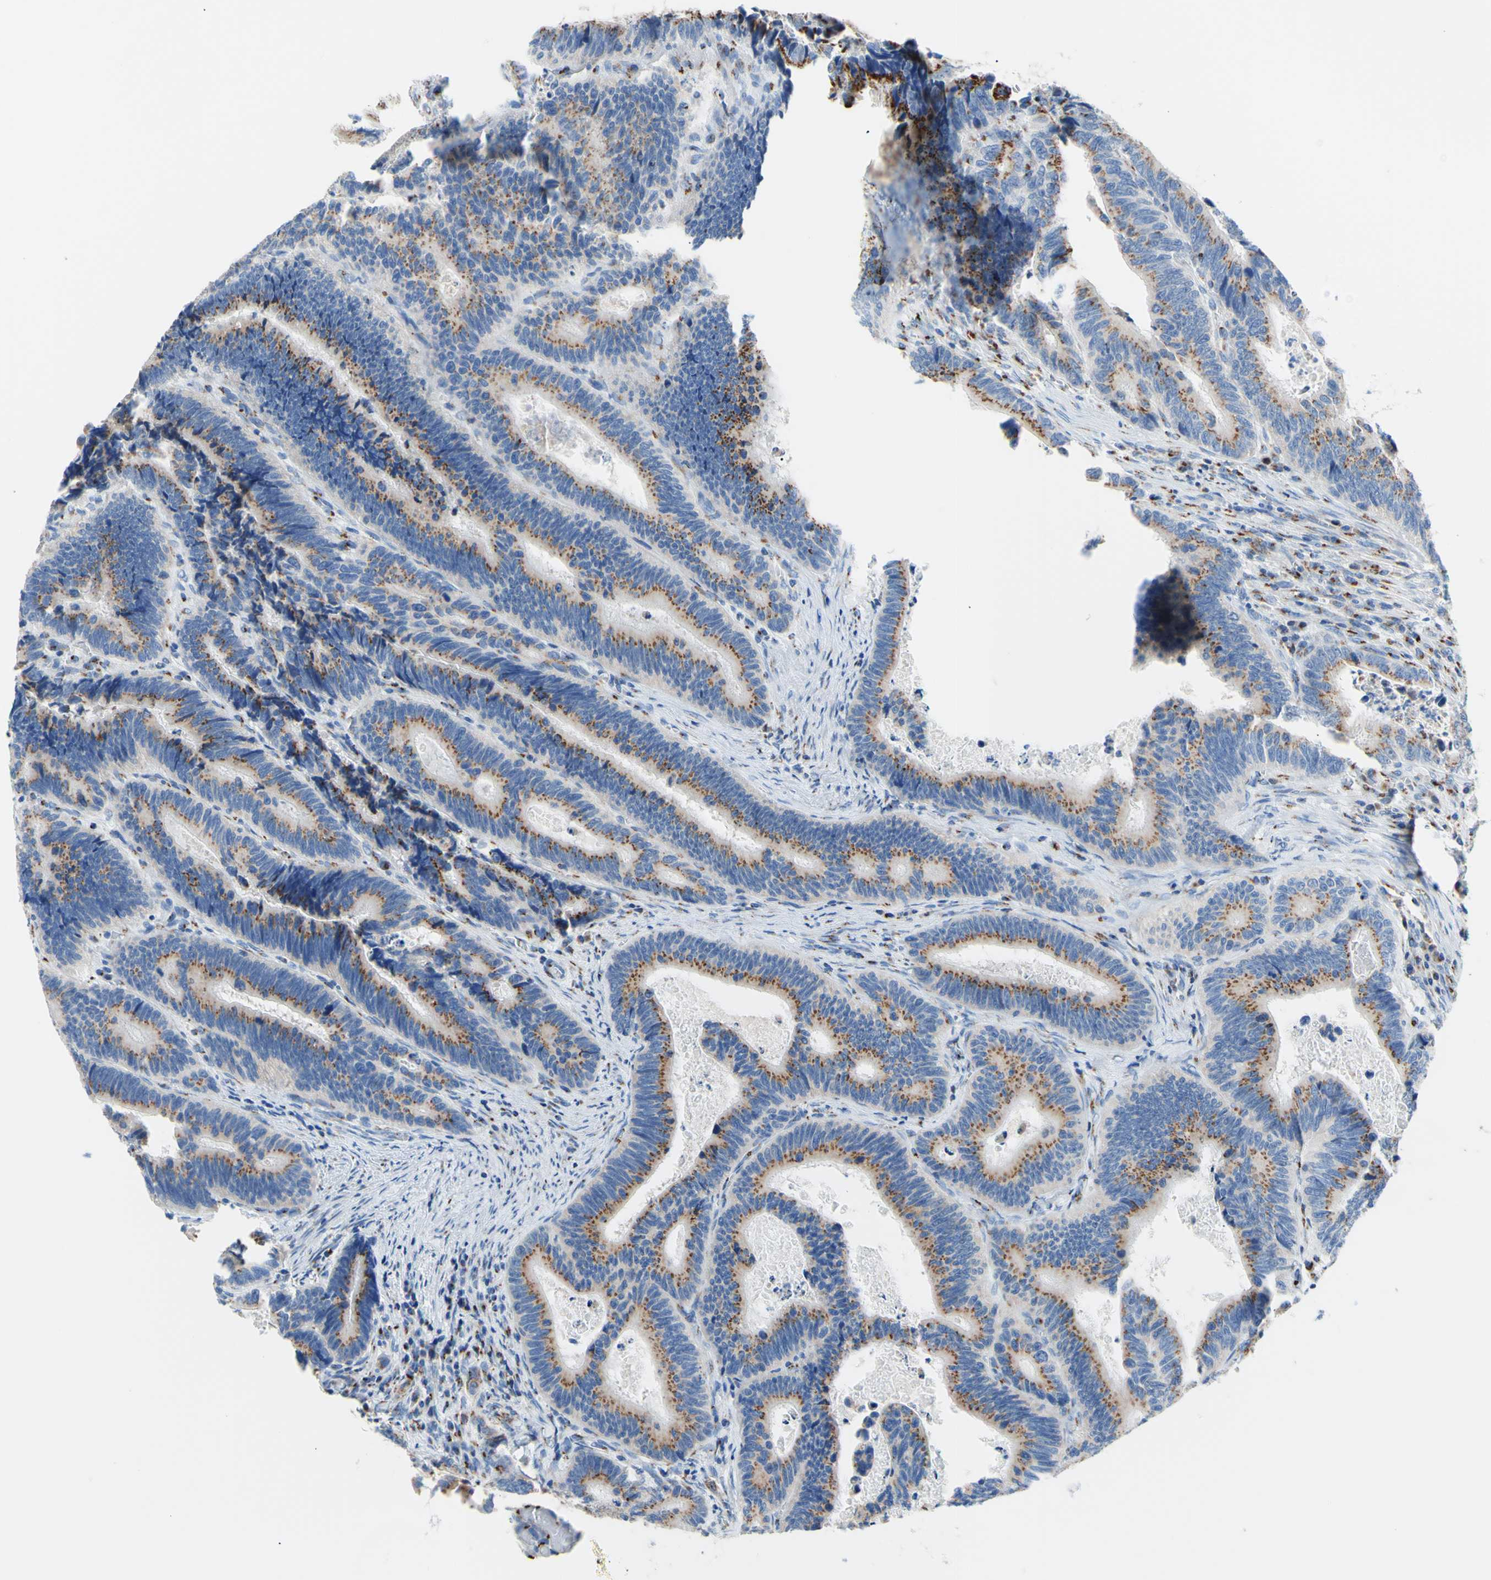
{"staining": {"intensity": "moderate", "quantity": "25%-75%", "location": "cytoplasmic/membranous"}, "tissue": "colorectal cancer", "cell_type": "Tumor cells", "image_type": "cancer", "snomed": [{"axis": "morphology", "description": "Inflammation, NOS"}, {"axis": "morphology", "description": "Adenocarcinoma, NOS"}, {"axis": "topography", "description": "Colon"}], "caption": "The micrograph shows immunohistochemical staining of adenocarcinoma (colorectal). There is moderate cytoplasmic/membranous staining is appreciated in about 25%-75% of tumor cells. The protein of interest is shown in brown color, while the nuclei are stained blue.", "gene": "GALNT2", "patient": {"sex": "male", "age": 72}}